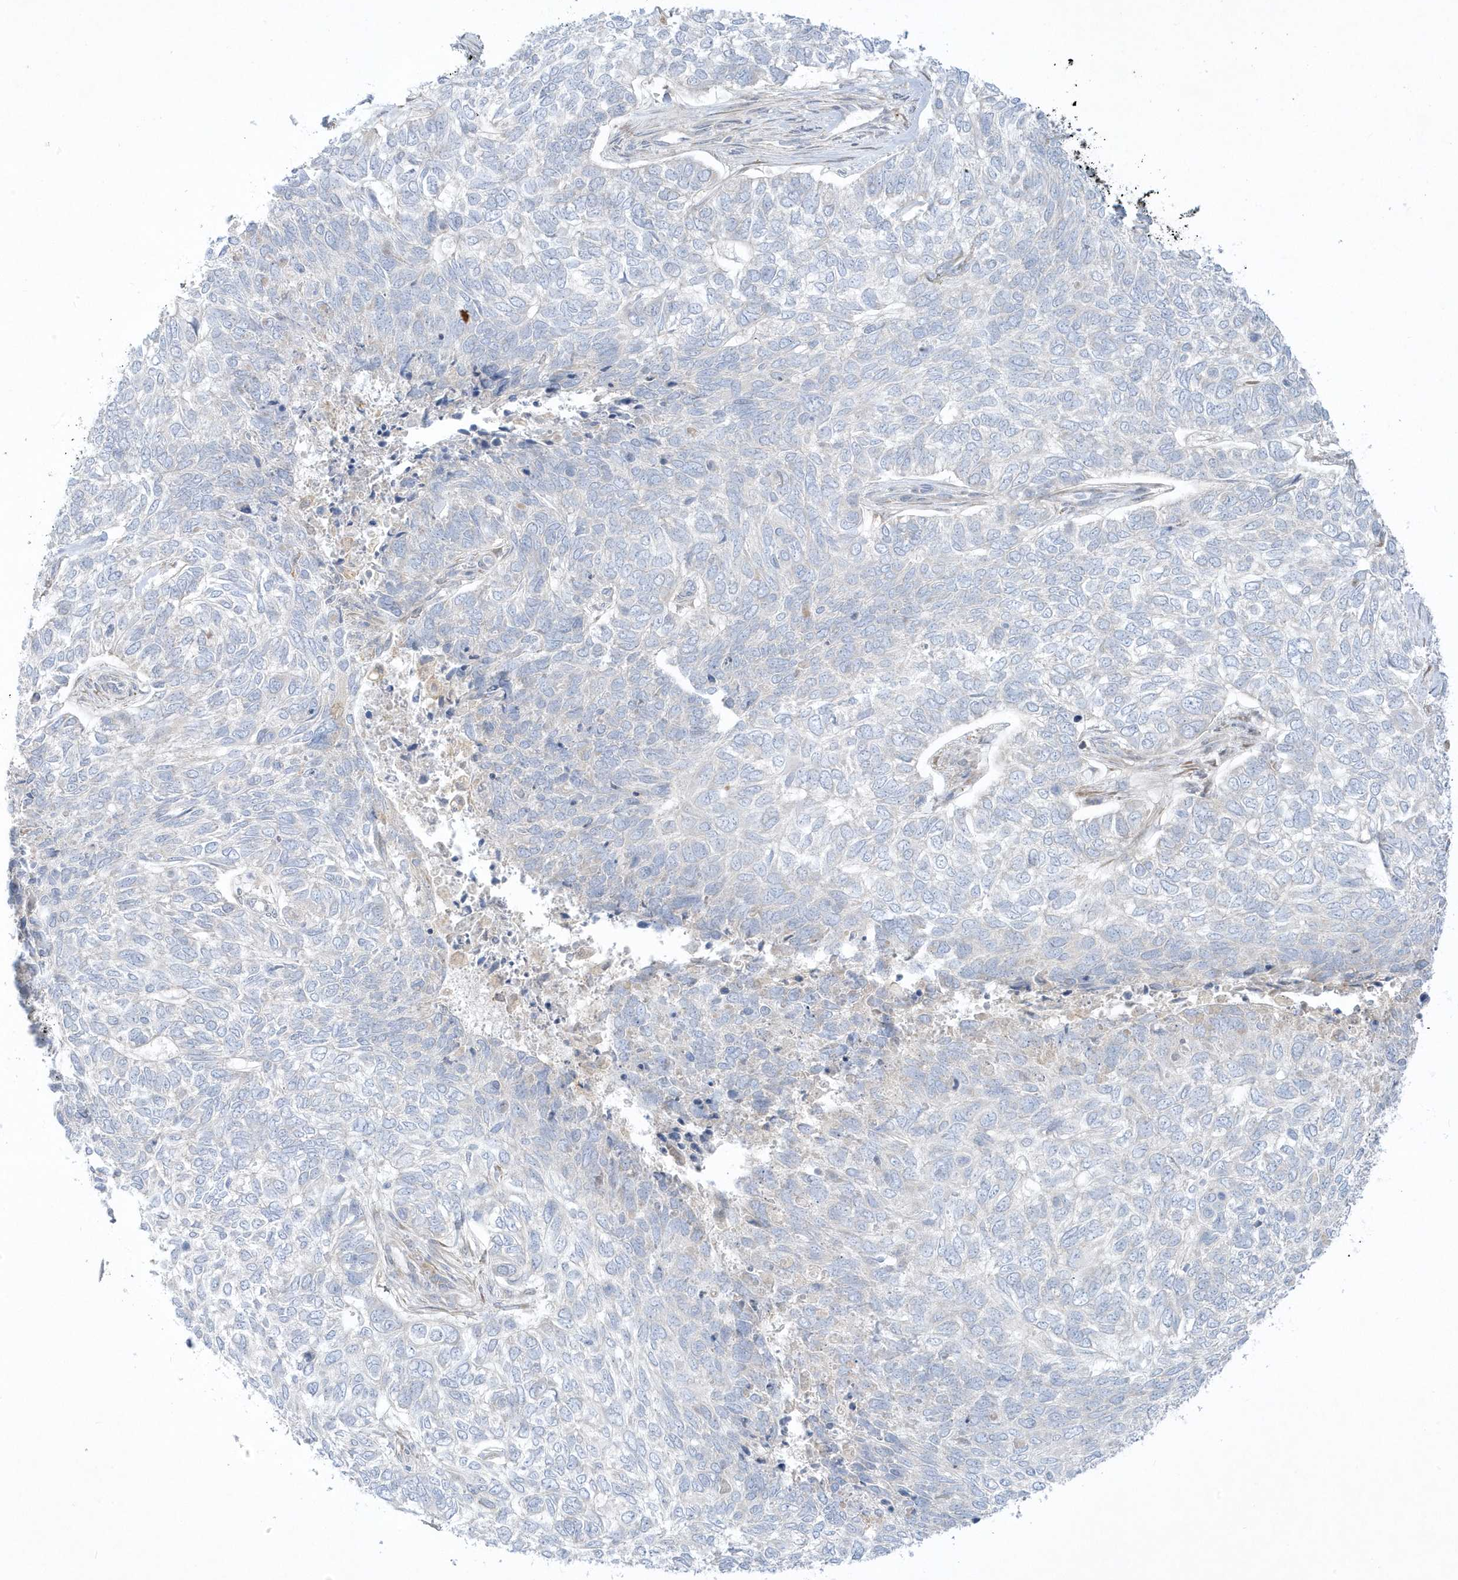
{"staining": {"intensity": "negative", "quantity": "none", "location": "none"}, "tissue": "skin cancer", "cell_type": "Tumor cells", "image_type": "cancer", "snomed": [{"axis": "morphology", "description": "Basal cell carcinoma"}, {"axis": "topography", "description": "Skin"}], "caption": "A high-resolution image shows immunohistochemistry (IHC) staining of basal cell carcinoma (skin), which demonstrates no significant expression in tumor cells.", "gene": "THADA", "patient": {"sex": "female", "age": 65}}